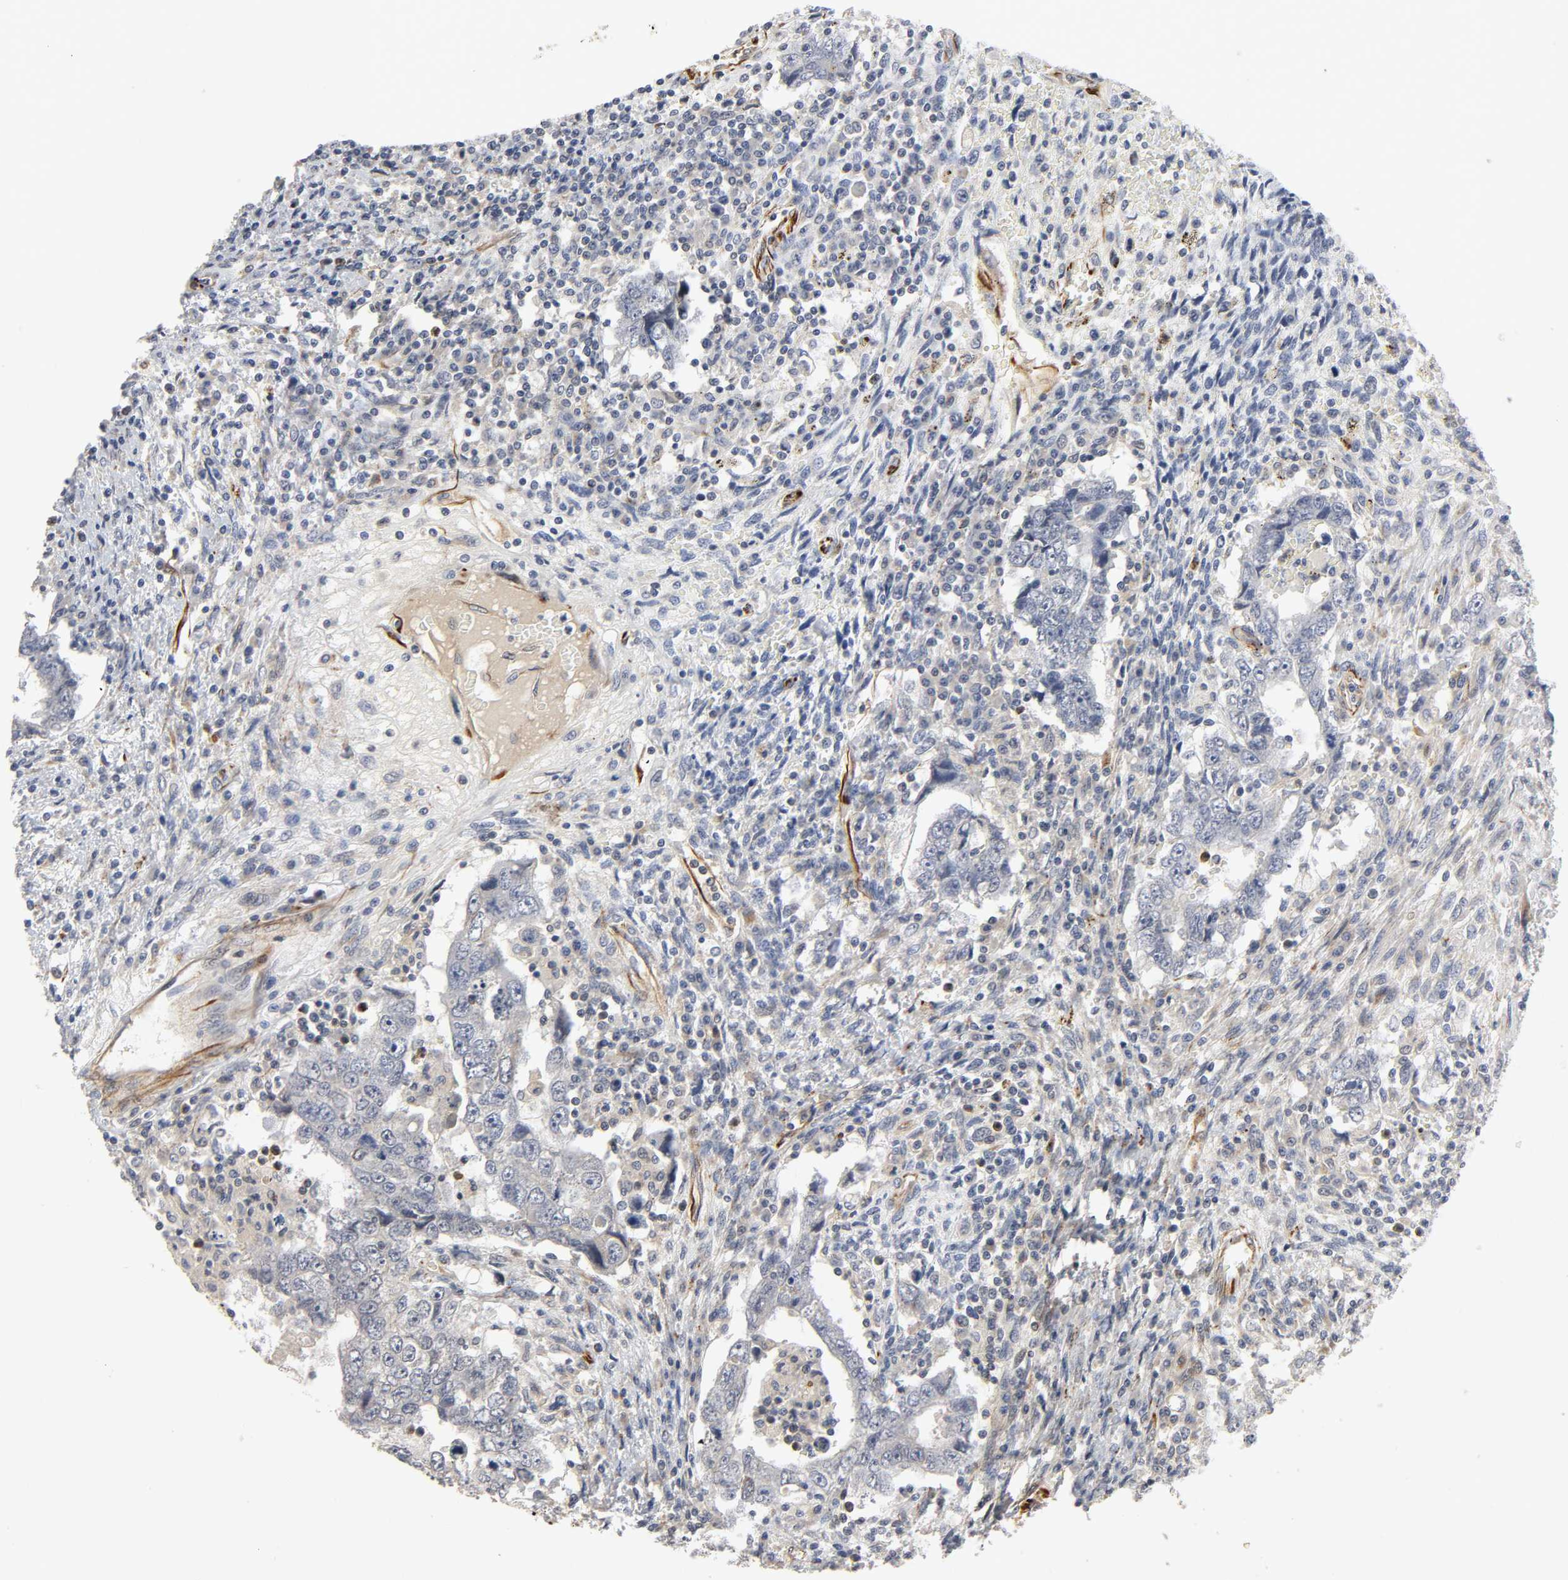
{"staining": {"intensity": "weak", "quantity": "<25%", "location": "cytoplasmic/membranous"}, "tissue": "testis cancer", "cell_type": "Tumor cells", "image_type": "cancer", "snomed": [{"axis": "morphology", "description": "Carcinoma, Embryonal, NOS"}, {"axis": "topography", "description": "Testis"}], "caption": "Protein analysis of testis embryonal carcinoma shows no significant positivity in tumor cells.", "gene": "REEP6", "patient": {"sex": "male", "age": 26}}